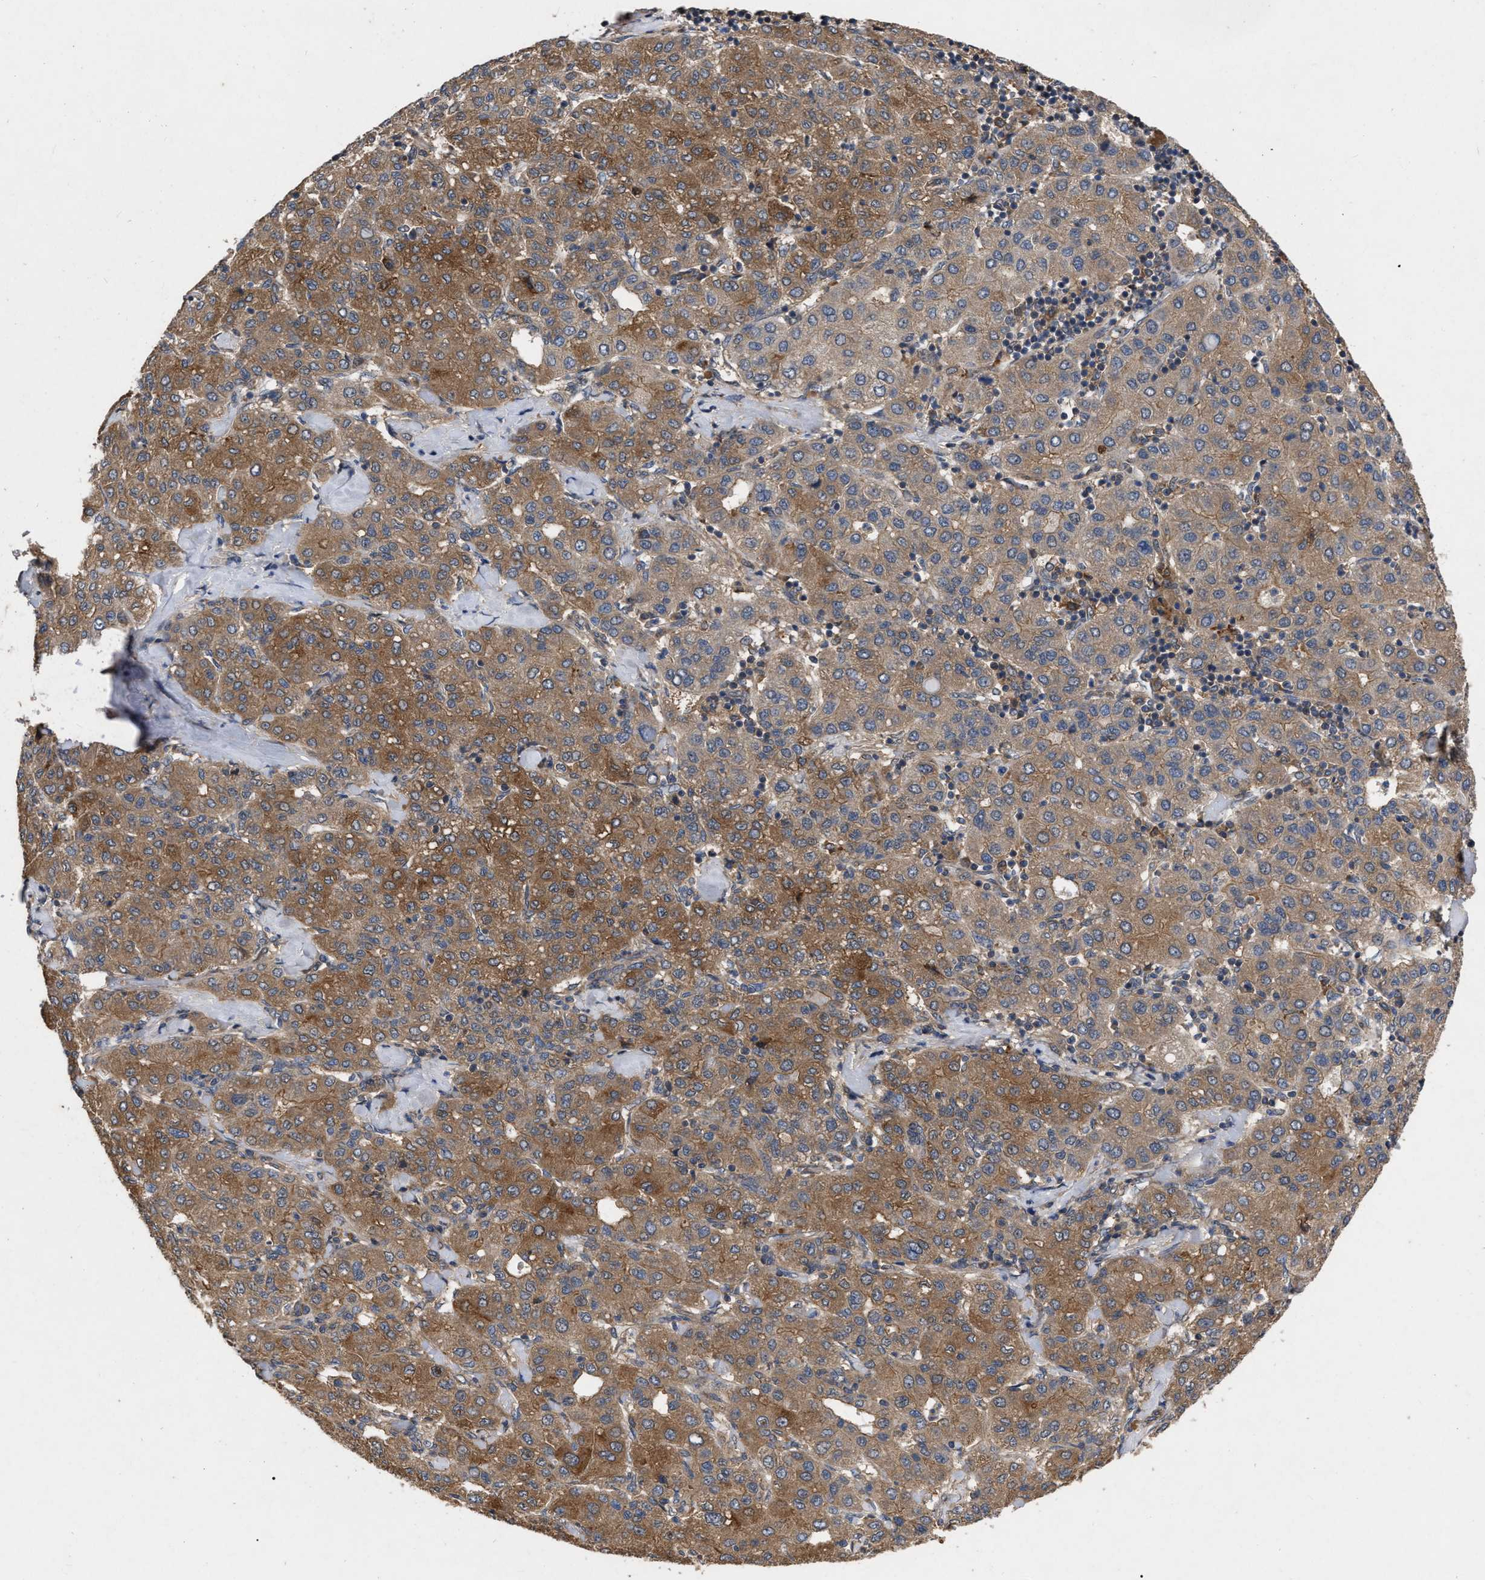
{"staining": {"intensity": "moderate", "quantity": ">75%", "location": "cytoplasmic/membranous"}, "tissue": "liver cancer", "cell_type": "Tumor cells", "image_type": "cancer", "snomed": [{"axis": "morphology", "description": "Carcinoma, Hepatocellular, NOS"}, {"axis": "topography", "description": "Liver"}], "caption": "Immunohistochemistry (IHC) photomicrograph of neoplastic tissue: human liver hepatocellular carcinoma stained using IHC displays medium levels of moderate protein expression localized specifically in the cytoplasmic/membranous of tumor cells, appearing as a cytoplasmic/membranous brown color.", "gene": "CDKN2C", "patient": {"sex": "male", "age": 65}}